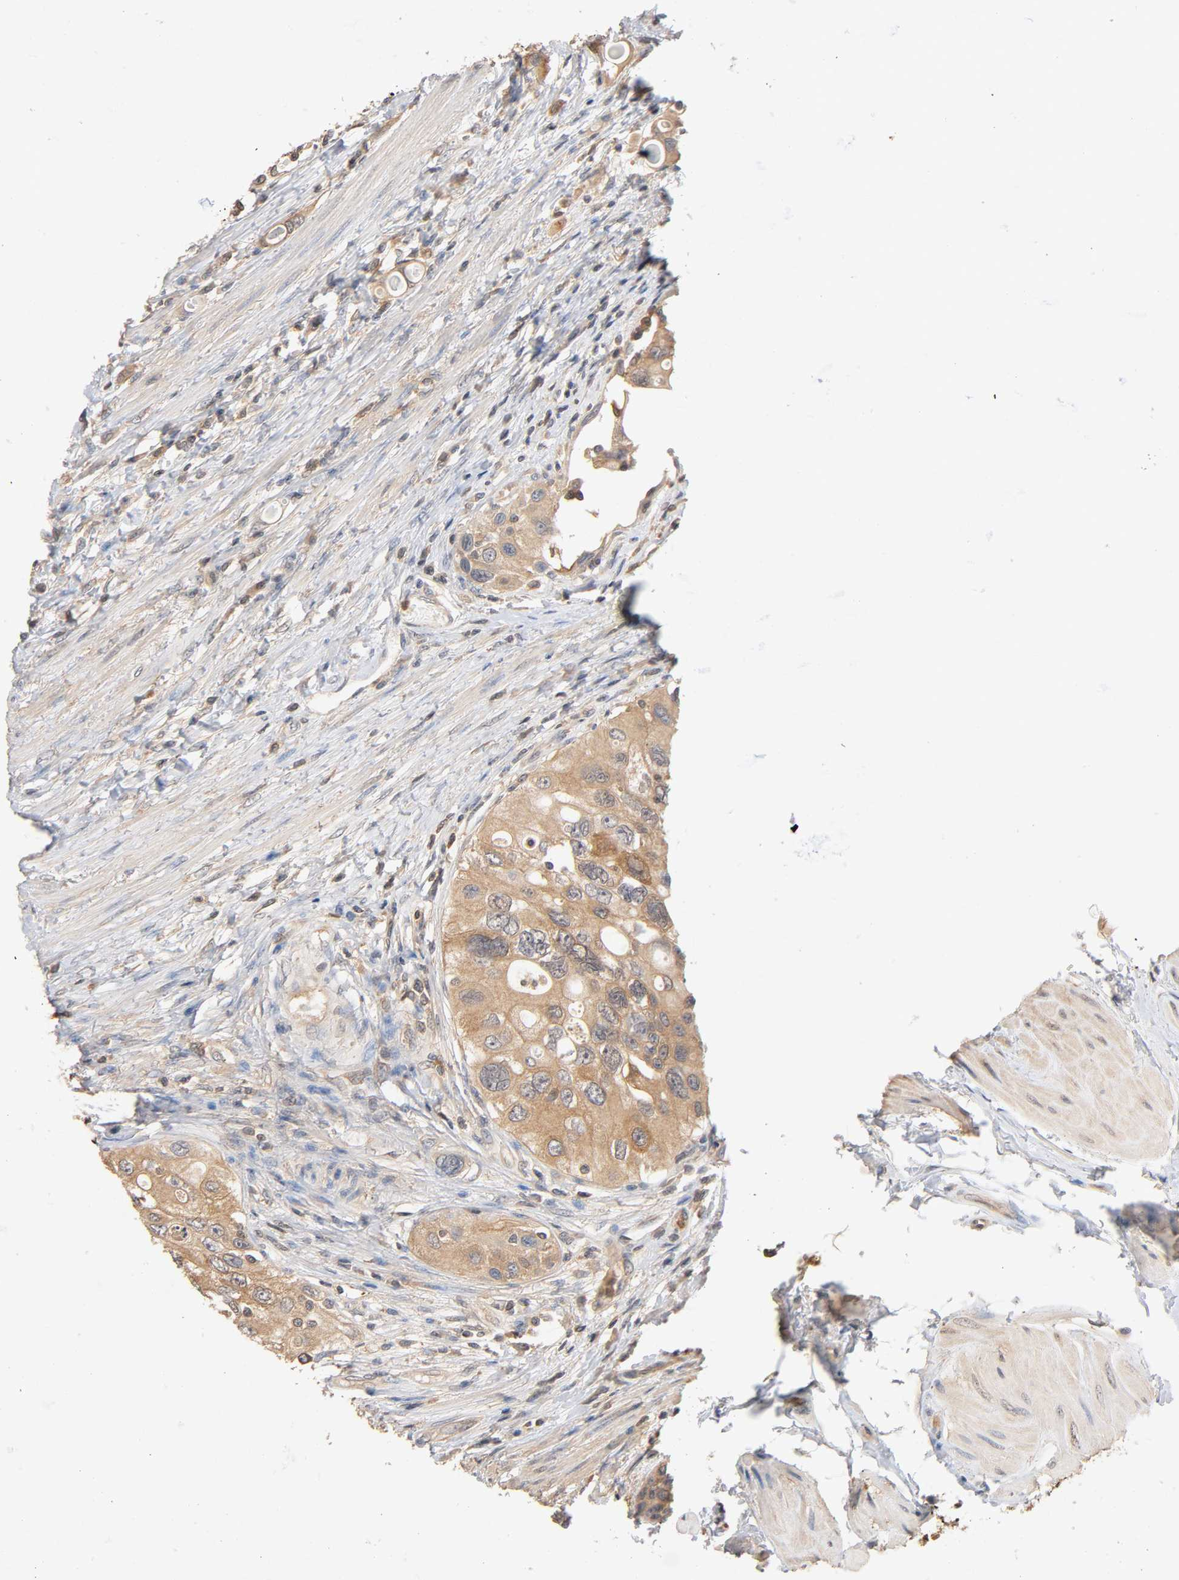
{"staining": {"intensity": "weak", "quantity": ">75%", "location": "cytoplasmic/membranous"}, "tissue": "urothelial cancer", "cell_type": "Tumor cells", "image_type": "cancer", "snomed": [{"axis": "morphology", "description": "Urothelial carcinoma, High grade"}, {"axis": "topography", "description": "Urinary bladder"}], "caption": "Protein expression analysis of human high-grade urothelial carcinoma reveals weak cytoplasmic/membranous positivity in approximately >75% of tumor cells.", "gene": "ALDOA", "patient": {"sex": "female", "age": 56}}